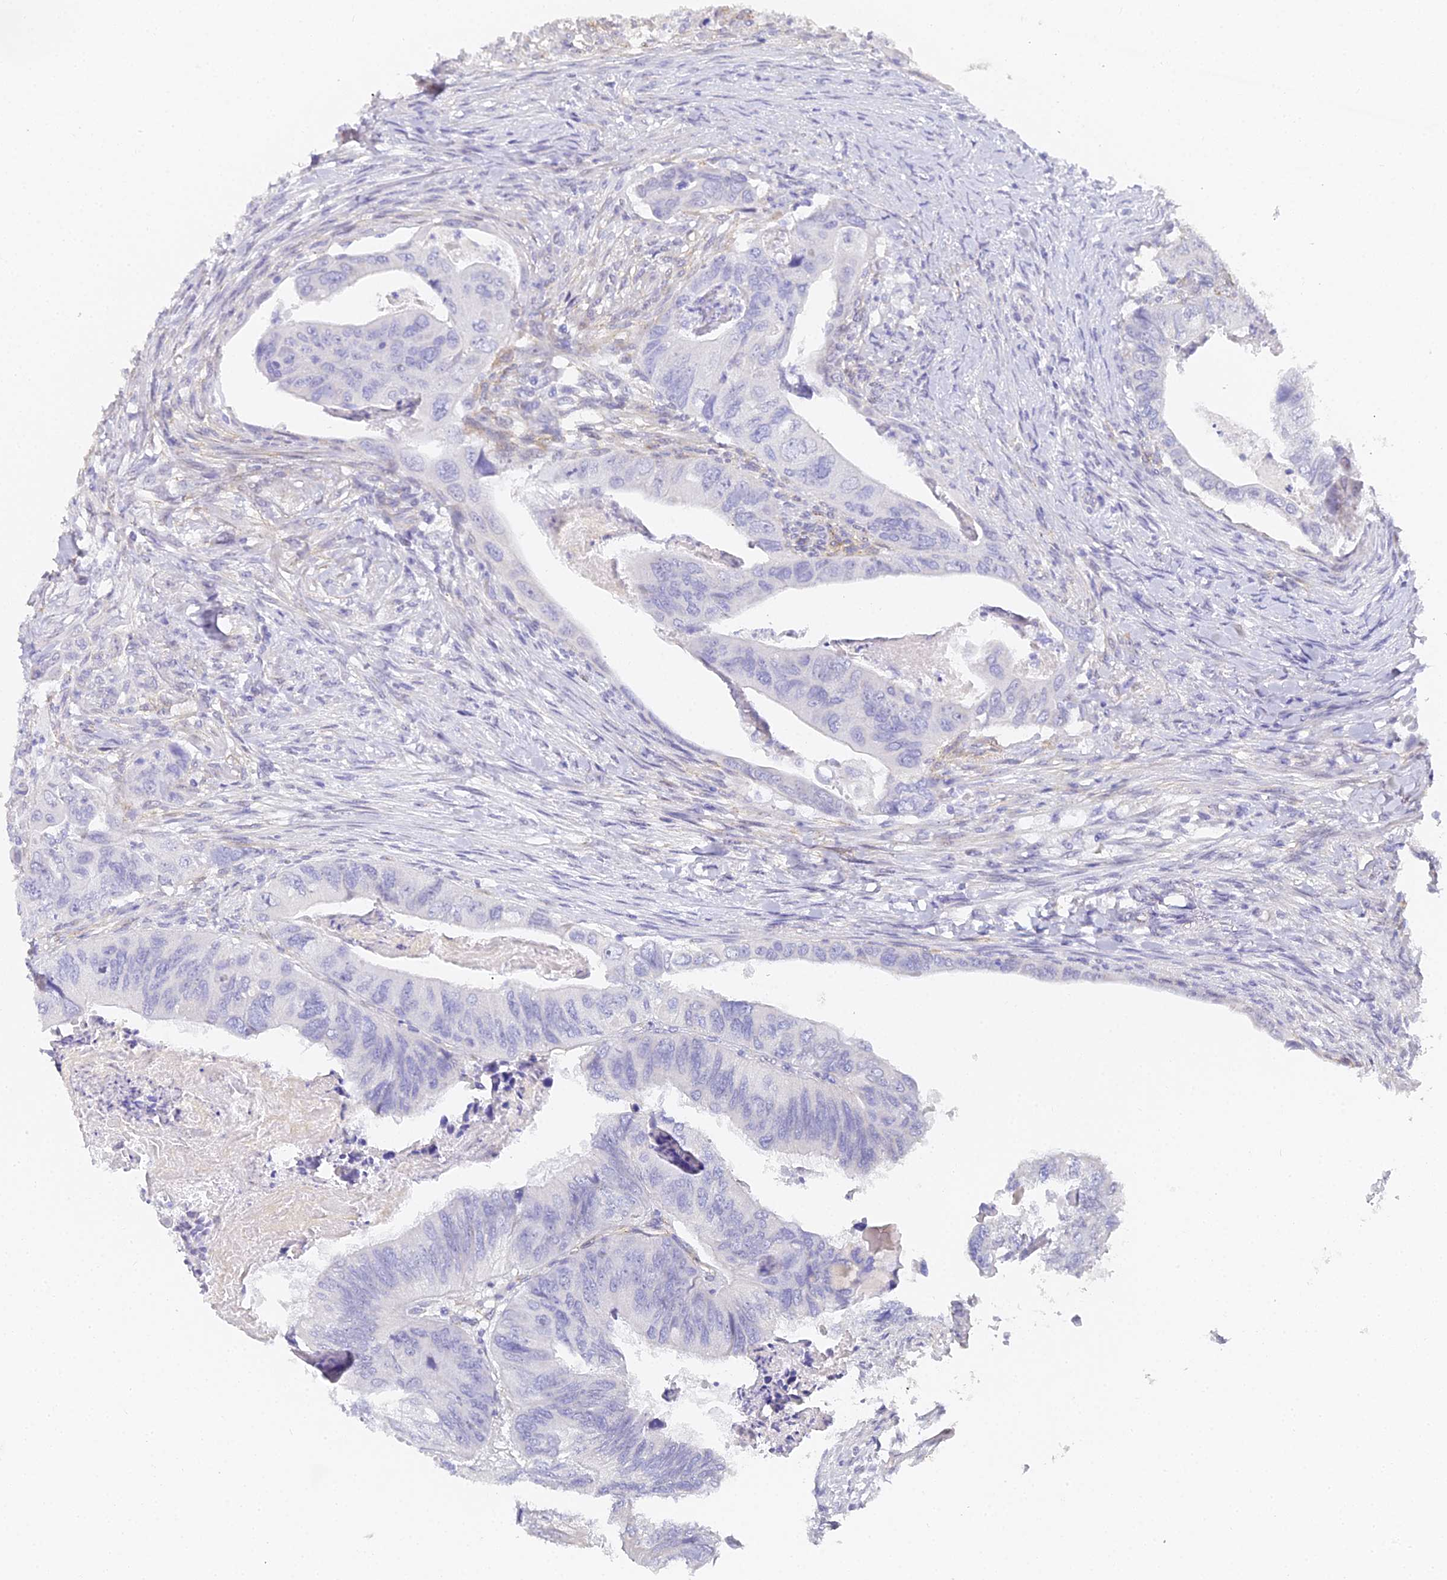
{"staining": {"intensity": "negative", "quantity": "none", "location": "none"}, "tissue": "colorectal cancer", "cell_type": "Tumor cells", "image_type": "cancer", "snomed": [{"axis": "morphology", "description": "Adenocarcinoma, NOS"}, {"axis": "topography", "description": "Rectum"}], "caption": "Tumor cells are negative for protein expression in human adenocarcinoma (colorectal).", "gene": "GJA1", "patient": {"sex": "male", "age": 63}}